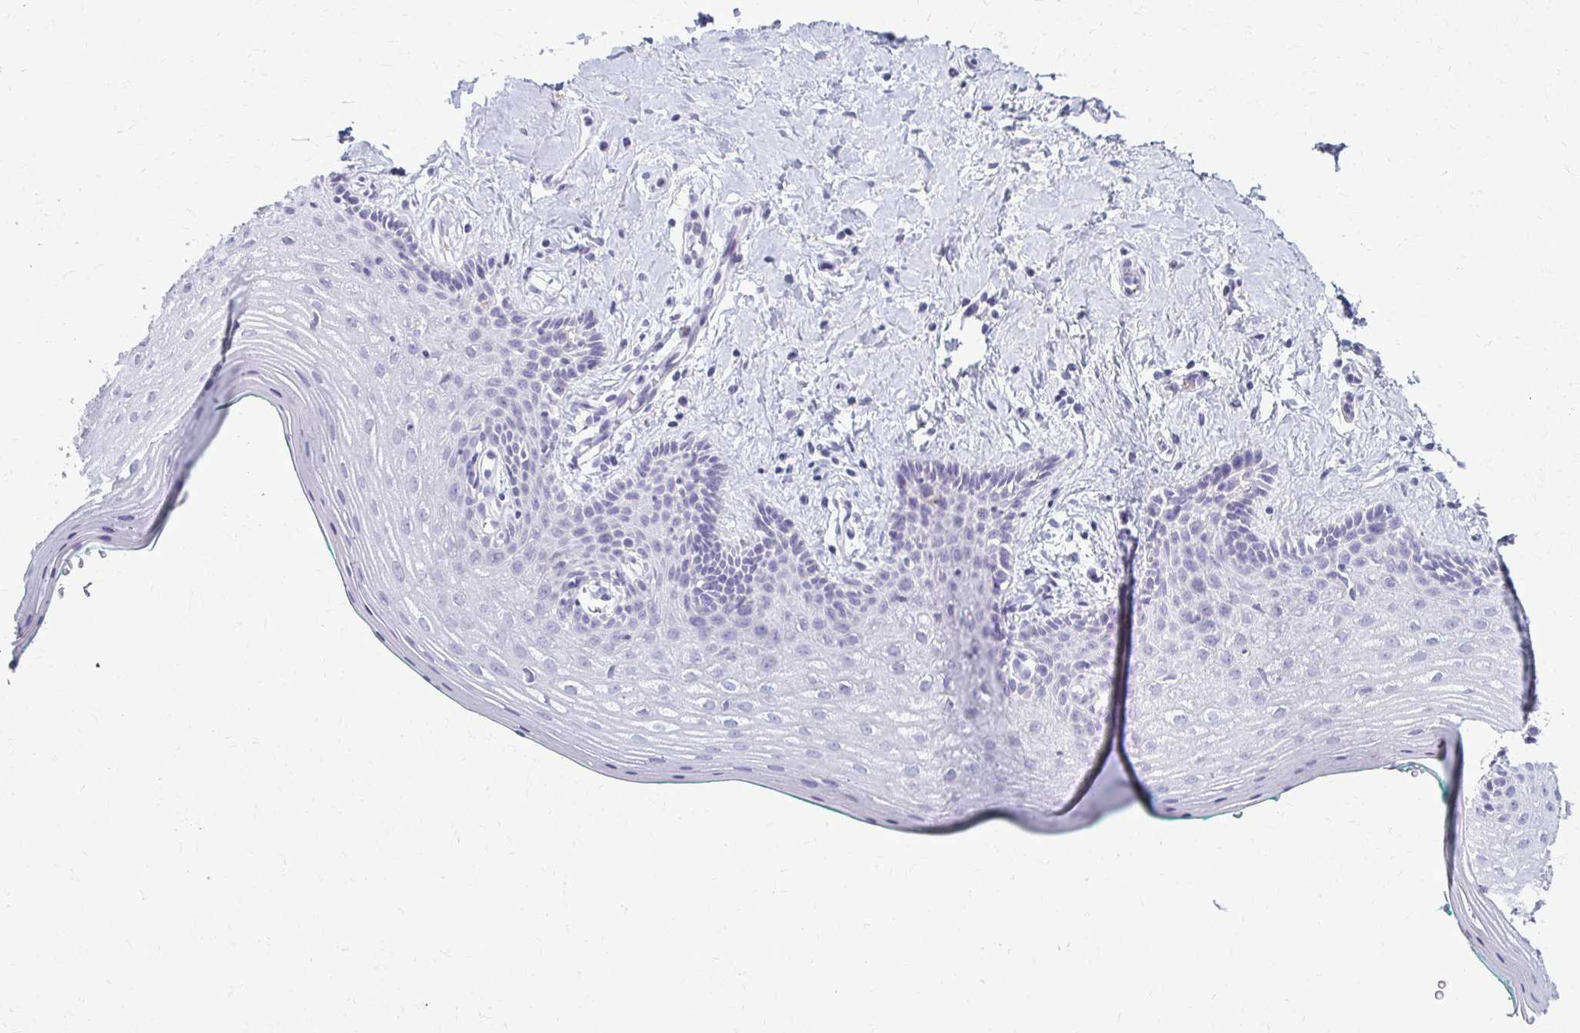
{"staining": {"intensity": "negative", "quantity": "none", "location": "none"}, "tissue": "vagina", "cell_type": "Squamous epithelial cells", "image_type": "normal", "snomed": [{"axis": "morphology", "description": "Normal tissue, NOS"}, {"axis": "topography", "description": "Vagina"}], "caption": "Human vagina stained for a protein using IHC shows no expression in squamous epithelial cells.", "gene": "FCGR2A", "patient": {"sex": "female", "age": 42}}